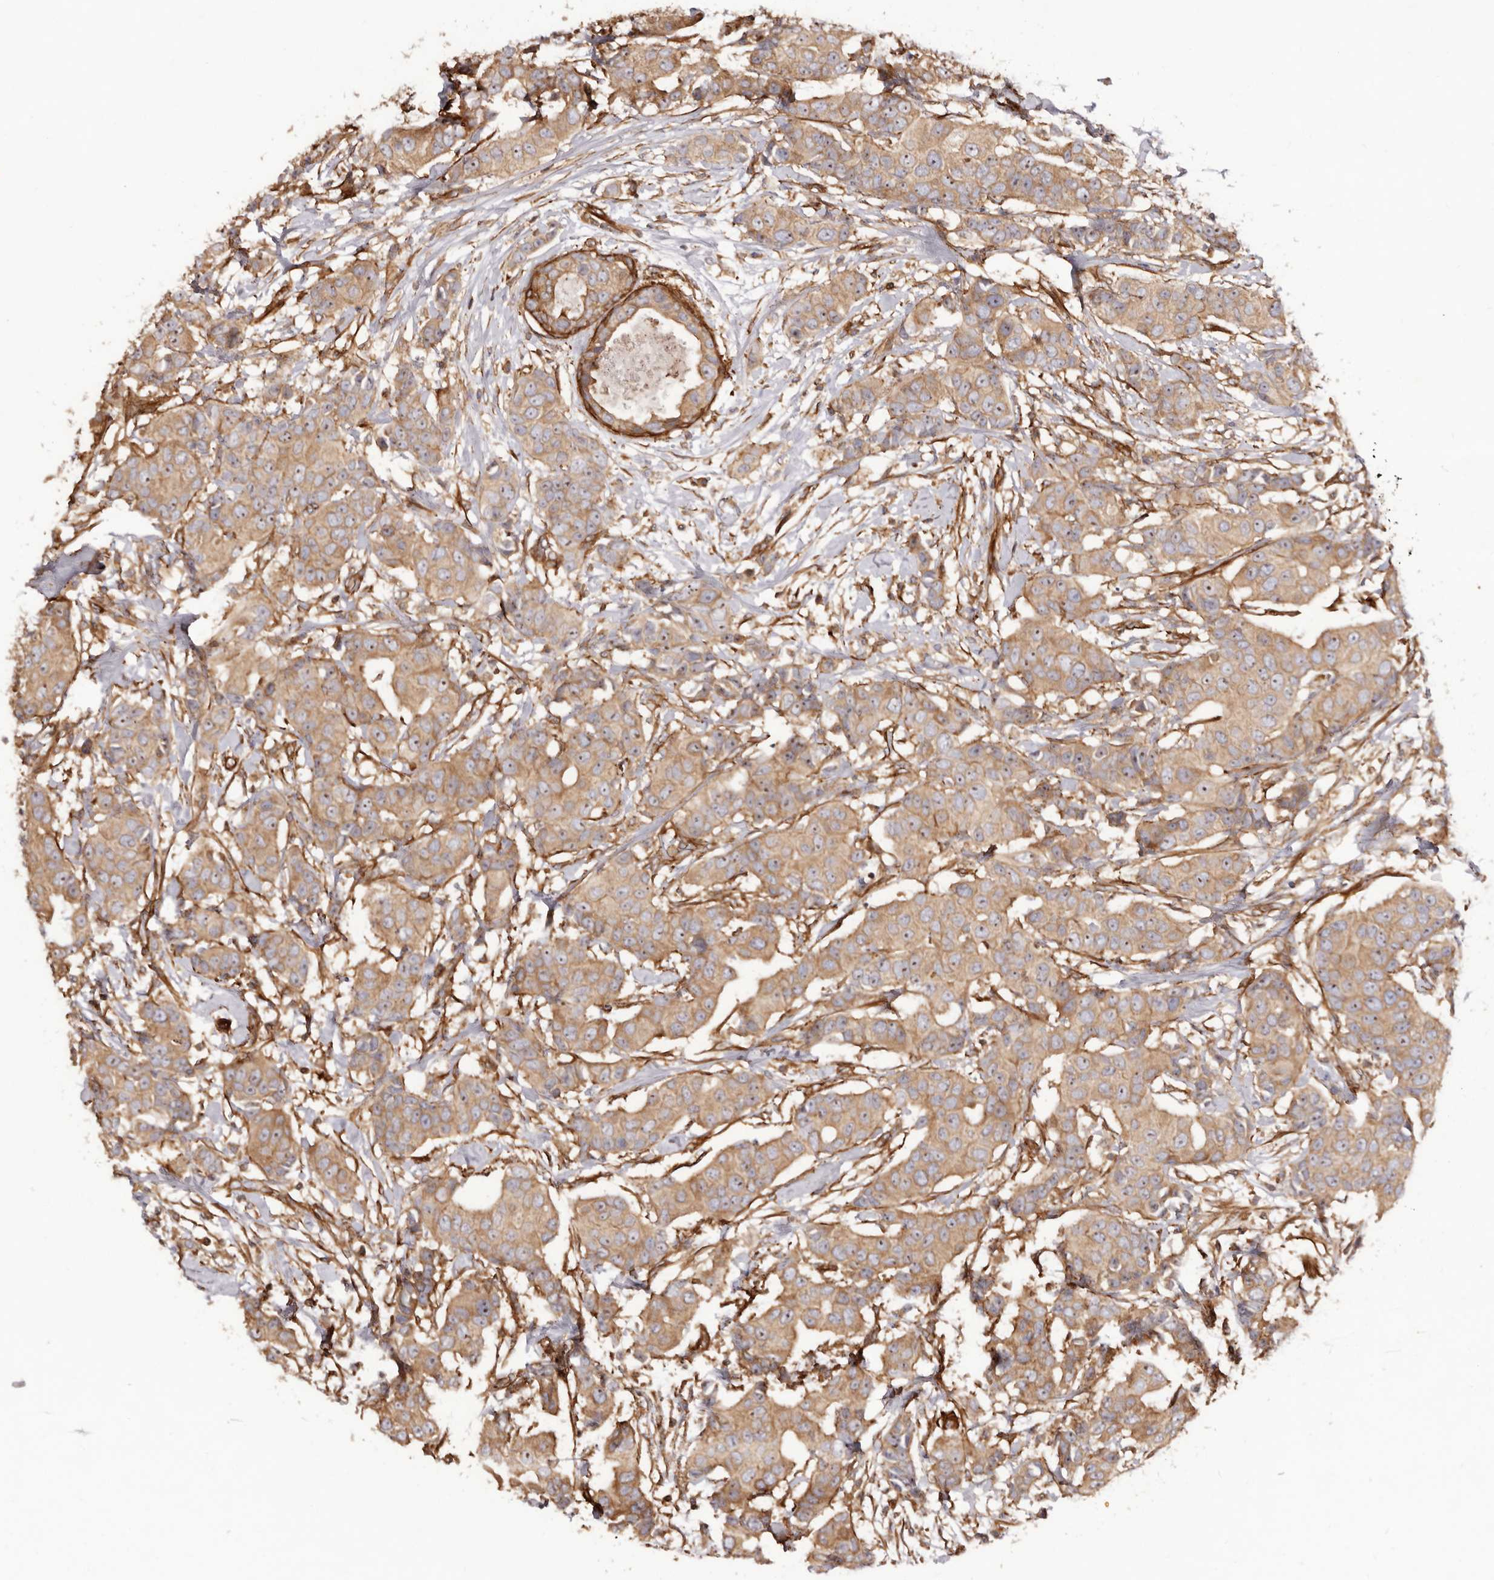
{"staining": {"intensity": "moderate", "quantity": ">75%", "location": "cytoplasmic/membranous,nuclear"}, "tissue": "breast cancer", "cell_type": "Tumor cells", "image_type": "cancer", "snomed": [{"axis": "morphology", "description": "Normal tissue, NOS"}, {"axis": "morphology", "description": "Duct carcinoma"}, {"axis": "topography", "description": "Breast"}], "caption": "A photomicrograph of human breast cancer (invasive ductal carcinoma) stained for a protein displays moderate cytoplasmic/membranous and nuclear brown staining in tumor cells. The protein of interest is stained brown, and the nuclei are stained in blue (DAB IHC with brightfield microscopy, high magnification).", "gene": "RPS6", "patient": {"sex": "female", "age": 39}}